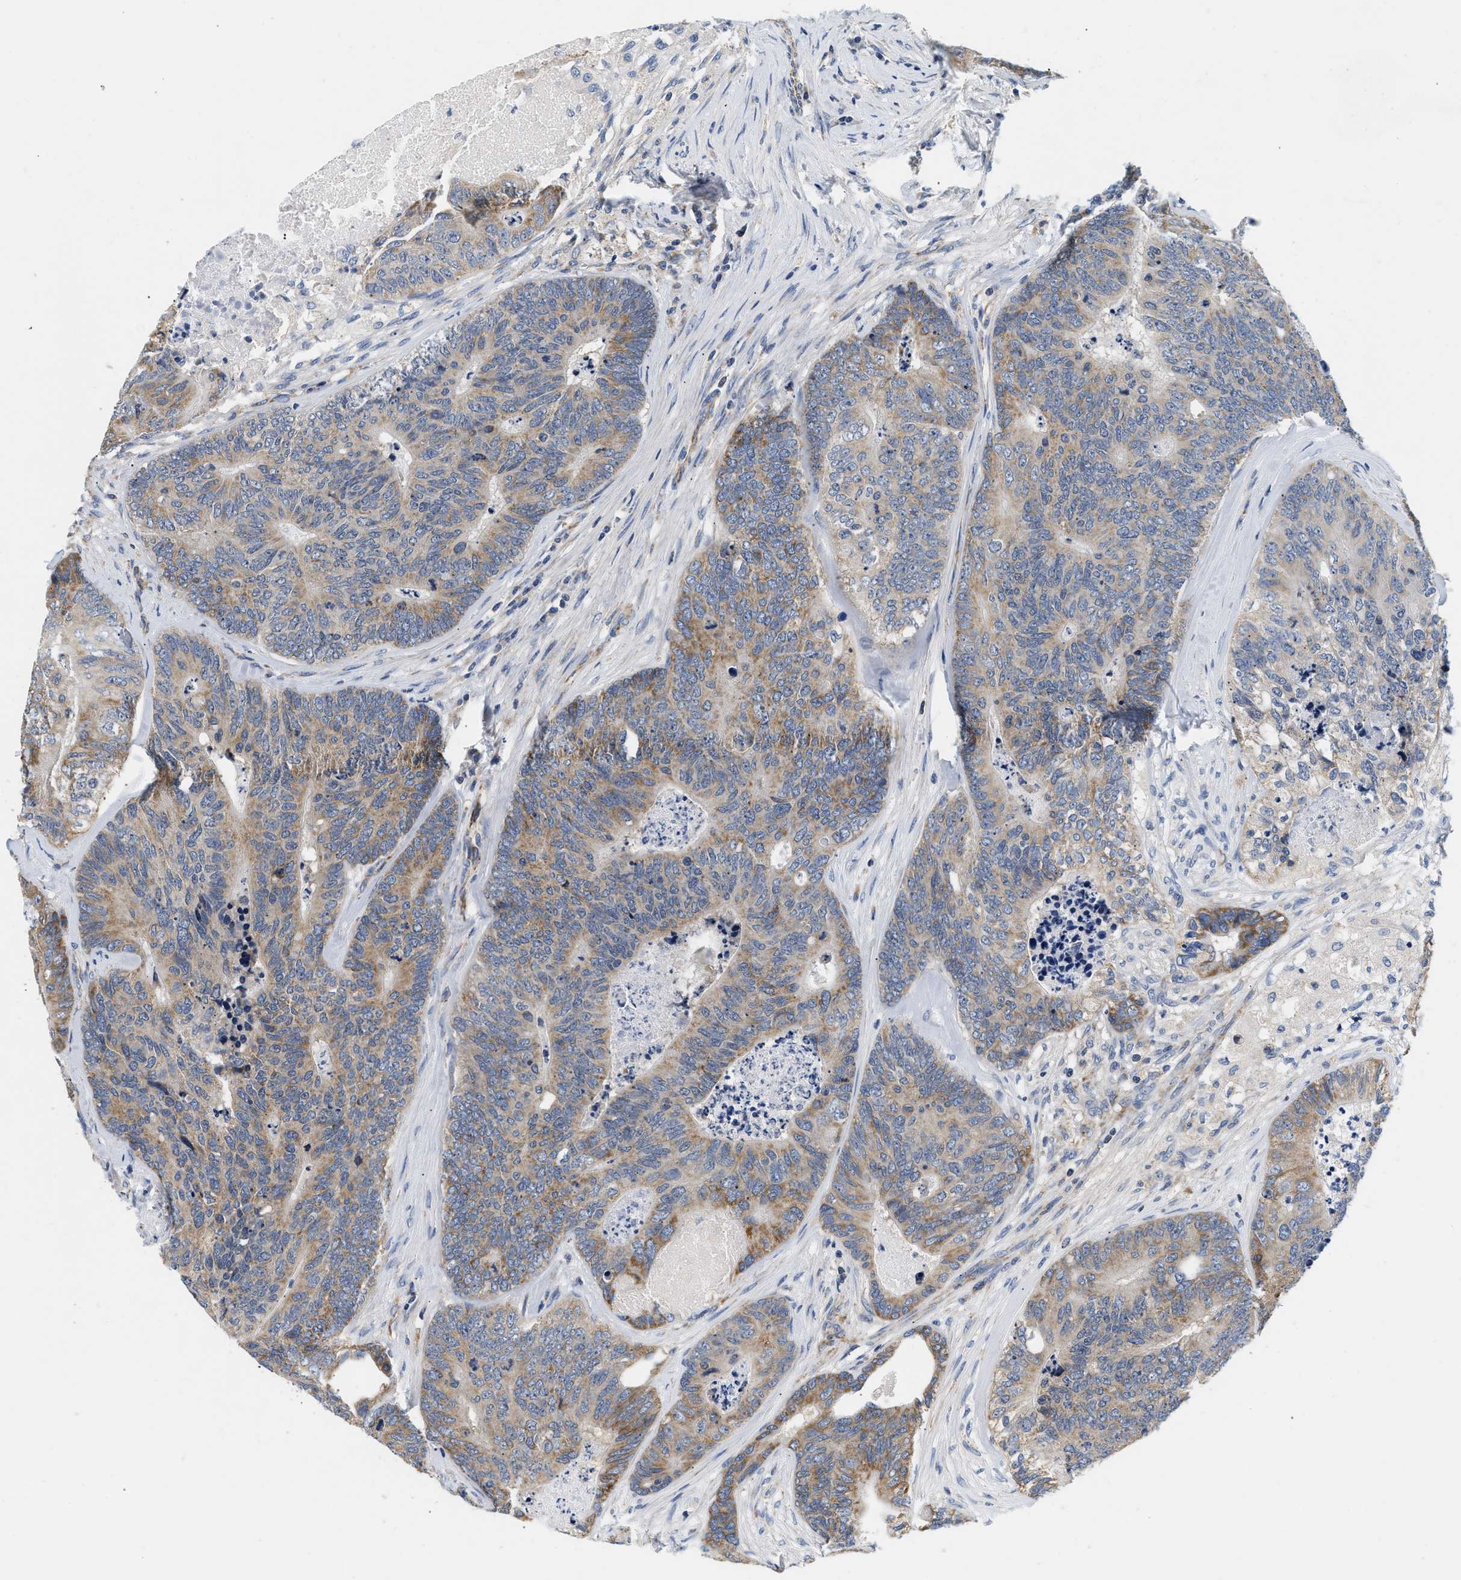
{"staining": {"intensity": "moderate", "quantity": "25%-75%", "location": "cytoplasmic/membranous"}, "tissue": "colorectal cancer", "cell_type": "Tumor cells", "image_type": "cancer", "snomed": [{"axis": "morphology", "description": "Adenocarcinoma, NOS"}, {"axis": "topography", "description": "Colon"}], "caption": "Adenocarcinoma (colorectal) stained with DAB (3,3'-diaminobenzidine) immunohistochemistry (IHC) demonstrates medium levels of moderate cytoplasmic/membranous expression in about 25%-75% of tumor cells.", "gene": "PDP1", "patient": {"sex": "female", "age": 67}}